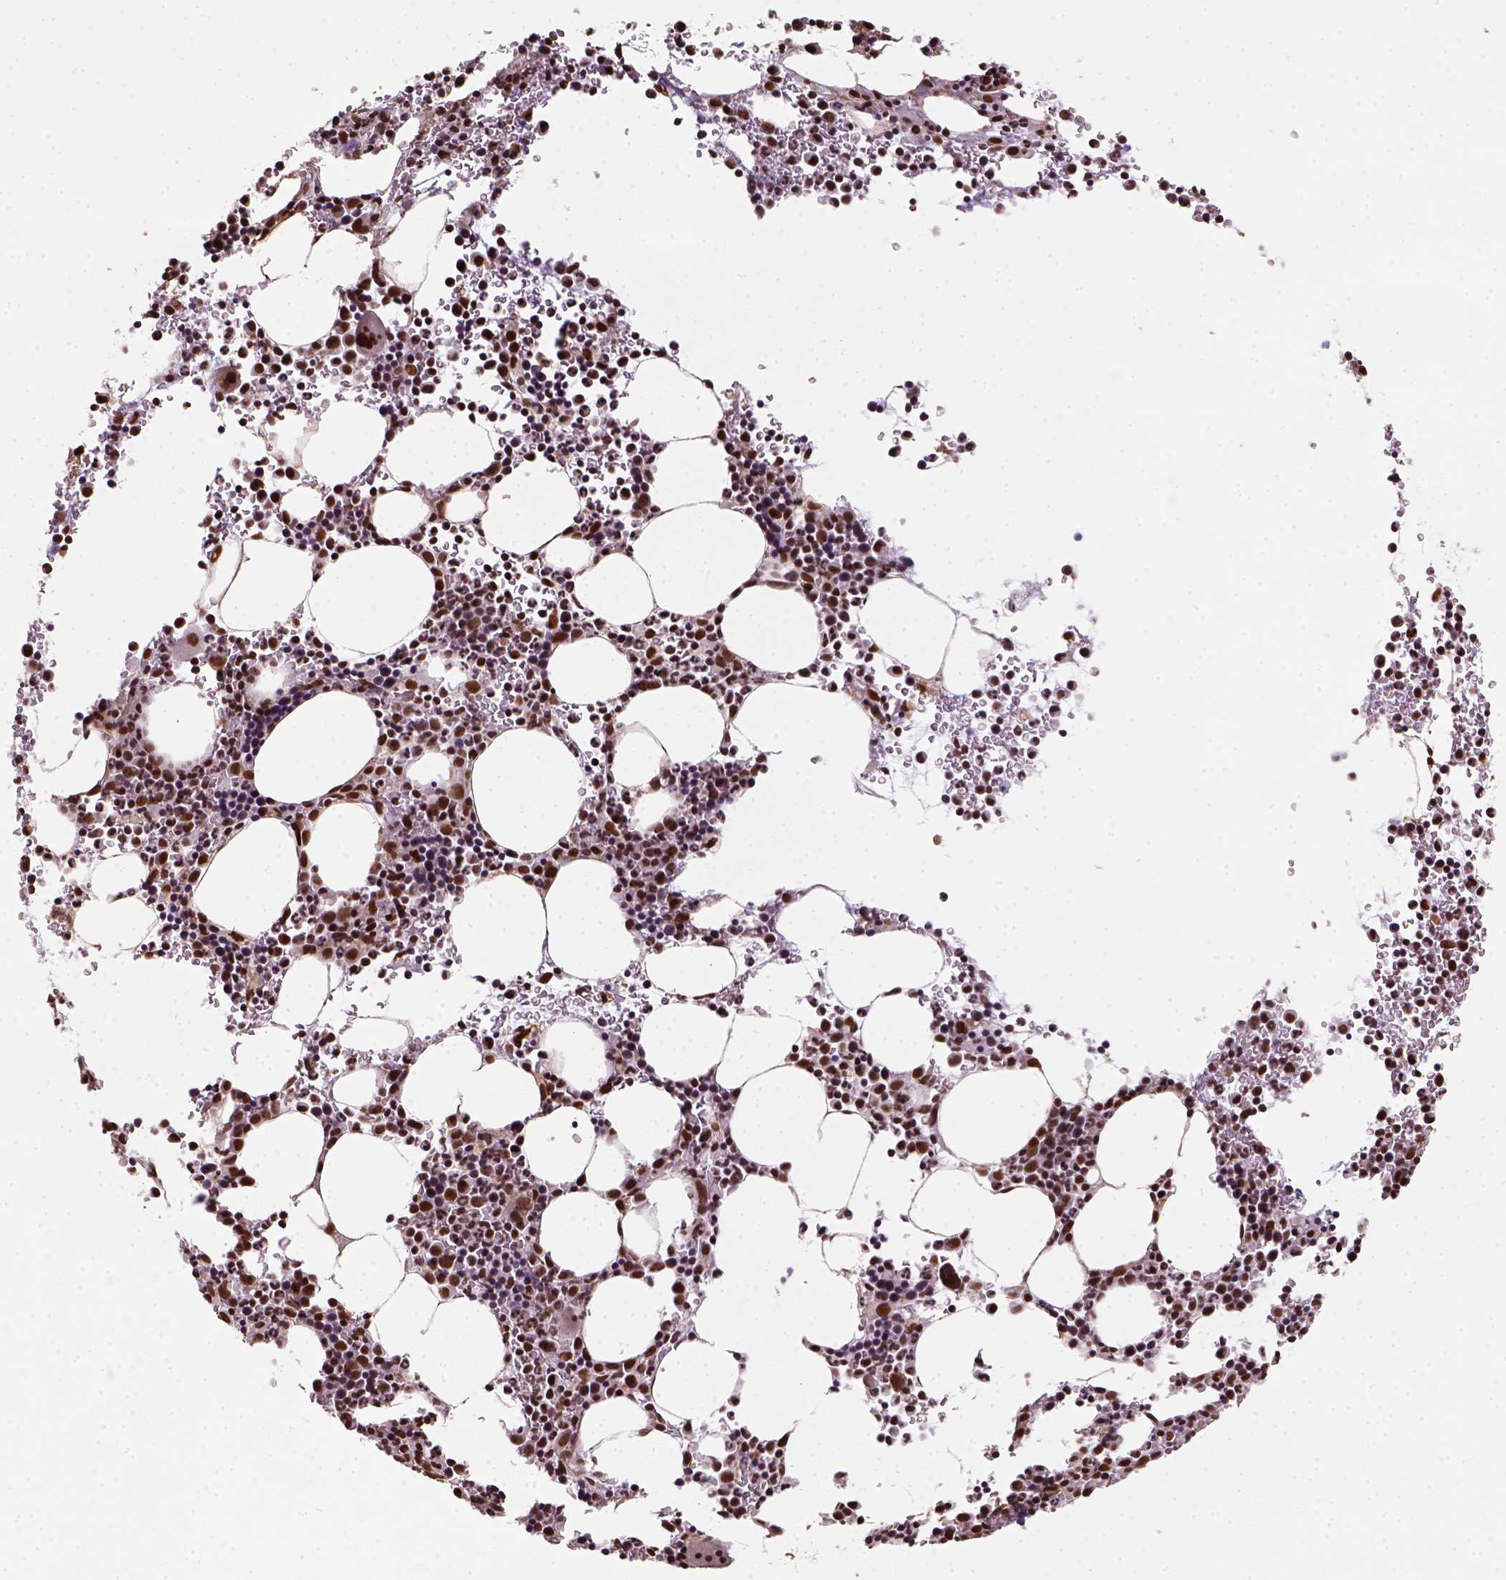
{"staining": {"intensity": "moderate", "quantity": ">75%", "location": "nuclear"}, "tissue": "bone marrow", "cell_type": "Hematopoietic cells", "image_type": "normal", "snomed": [{"axis": "morphology", "description": "Normal tissue, NOS"}, {"axis": "topography", "description": "Bone marrow"}], "caption": "Hematopoietic cells exhibit moderate nuclear positivity in about >75% of cells in normal bone marrow. The staining was performed using DAB, with brown indicating positive protein expression. Nuclei are stained blue with hematoxylin.", "gene": "CCAR1", "patient": {"sex": "male", "age": 58}}